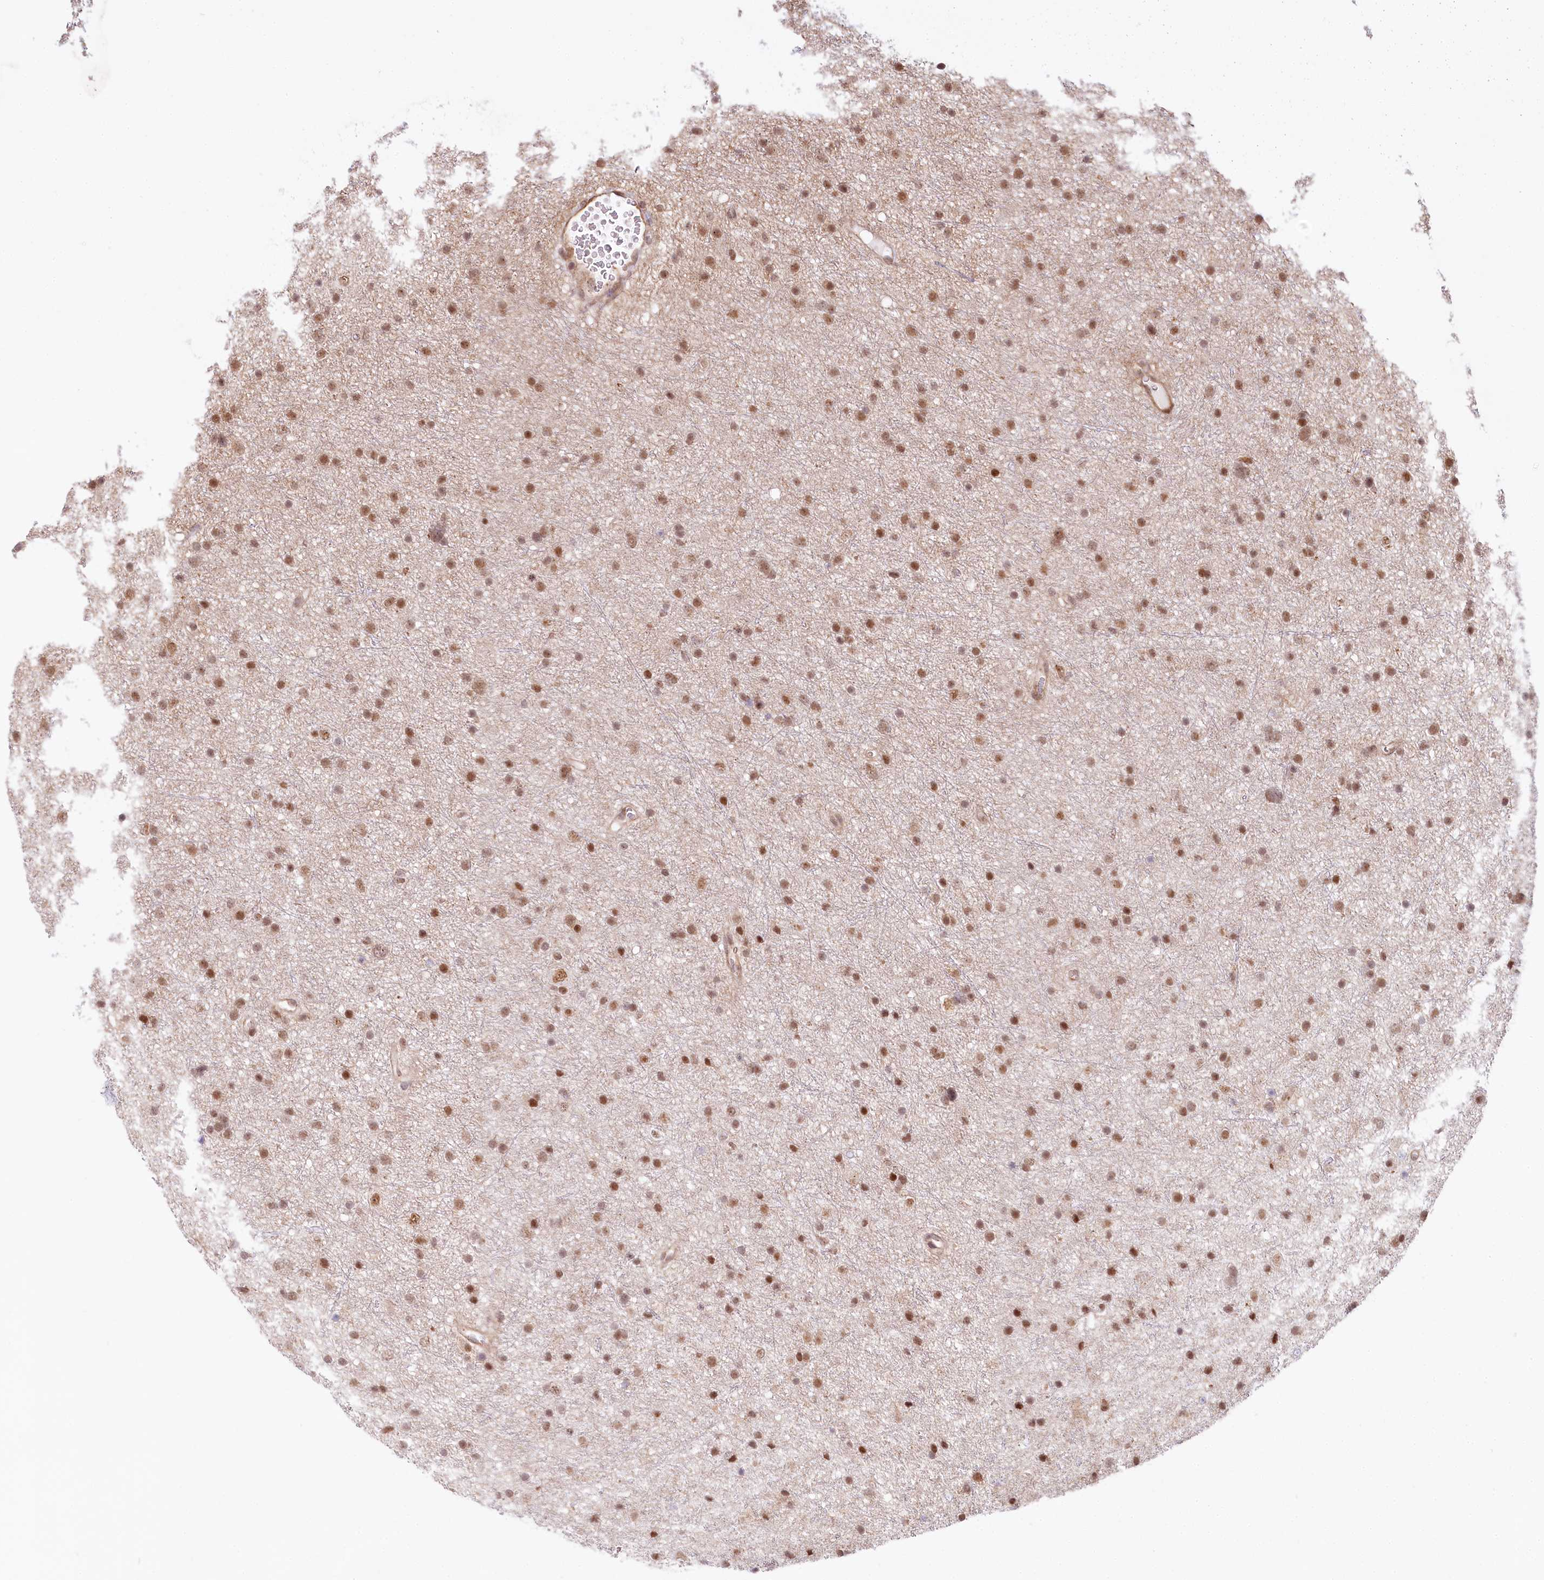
{"staining": {"intensity": "moderate", "quantity": ">75%", "location": "nuclear"}, "tissue": "glioma", "cell_type": "Tumor cells", "image_type": "cancer", "snomed": [{"axis": "morphology", "description": "Glioma, malignant, Low grade"}, {"axis": "topography", "description": "Cerebral cortex"}], "caption": "Glioma was stained to show a protein in brown. There is medium levels of moderate nuclear staining in approximately >75% of tumor cells. (Stains: DAB (3,3'-diaminobenzidine) in brown, nuclei in blue, Microscopy: brightfield microscopy at high magnification).", "gene": "TUBGCP2", "patient": {"sex": "female", "age": 39}}